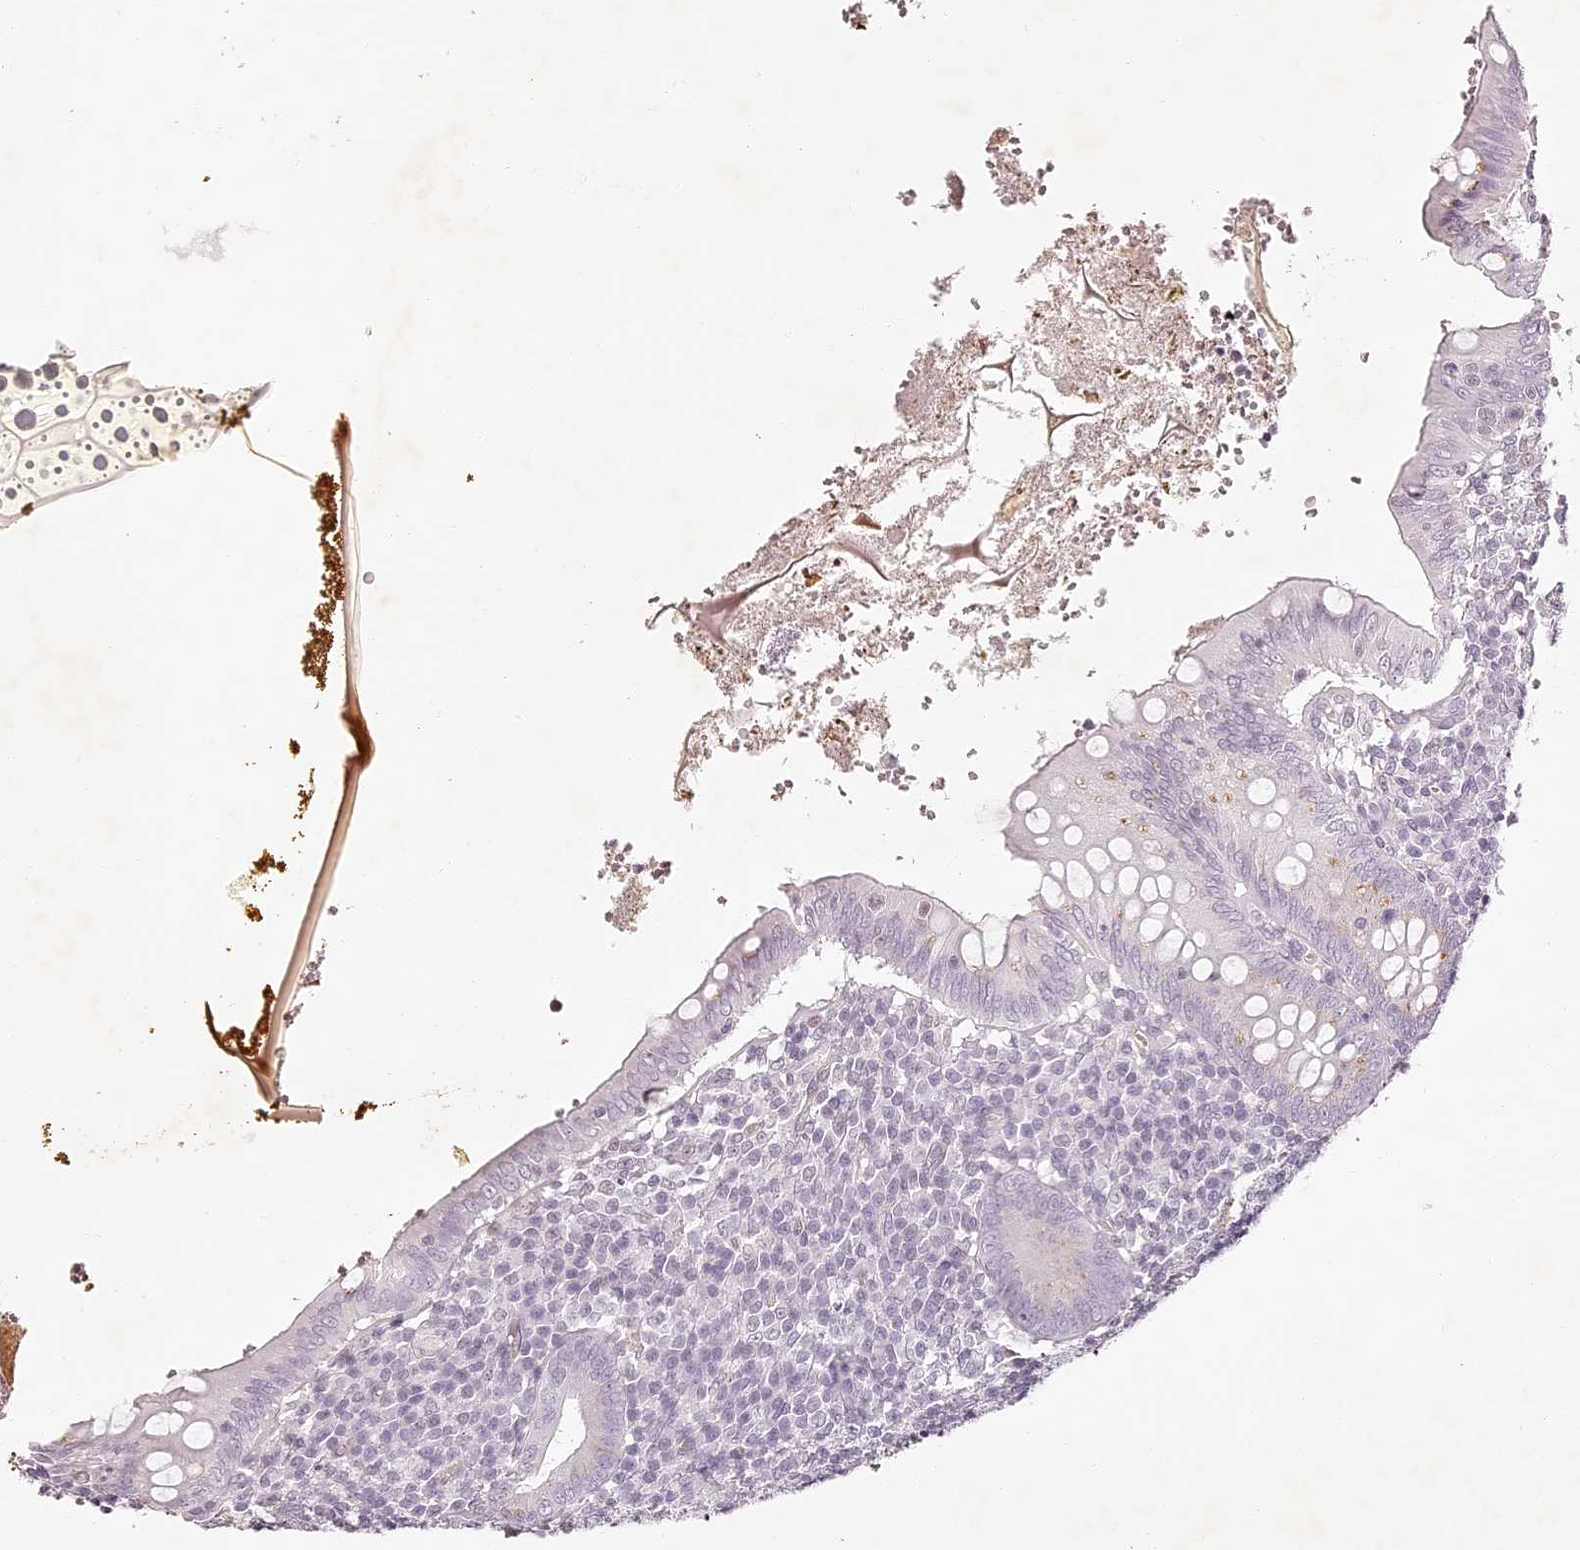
{"staining": {"intensity": "moderate", "quantity": "25%-75%", "location": "cytoplasmic/membranous"}, "tissue": "appendix", "cell_type": "Glandular cells", "image_type": "normal", "snomed": [{"axis": "morphology", "description": "Normal tissue, NOS"}, {"axis": "topography", "description": "Appendix"}], "caption": "Immunohistochemical staining of normal human appendix displays 25%-75% levels of moderate cytoplasmic/membranous protein expression in approximately 25%-75% of glandular cells.", "gene": "ELAPOR1", "patient": {"sex": "male", "age": 8}}